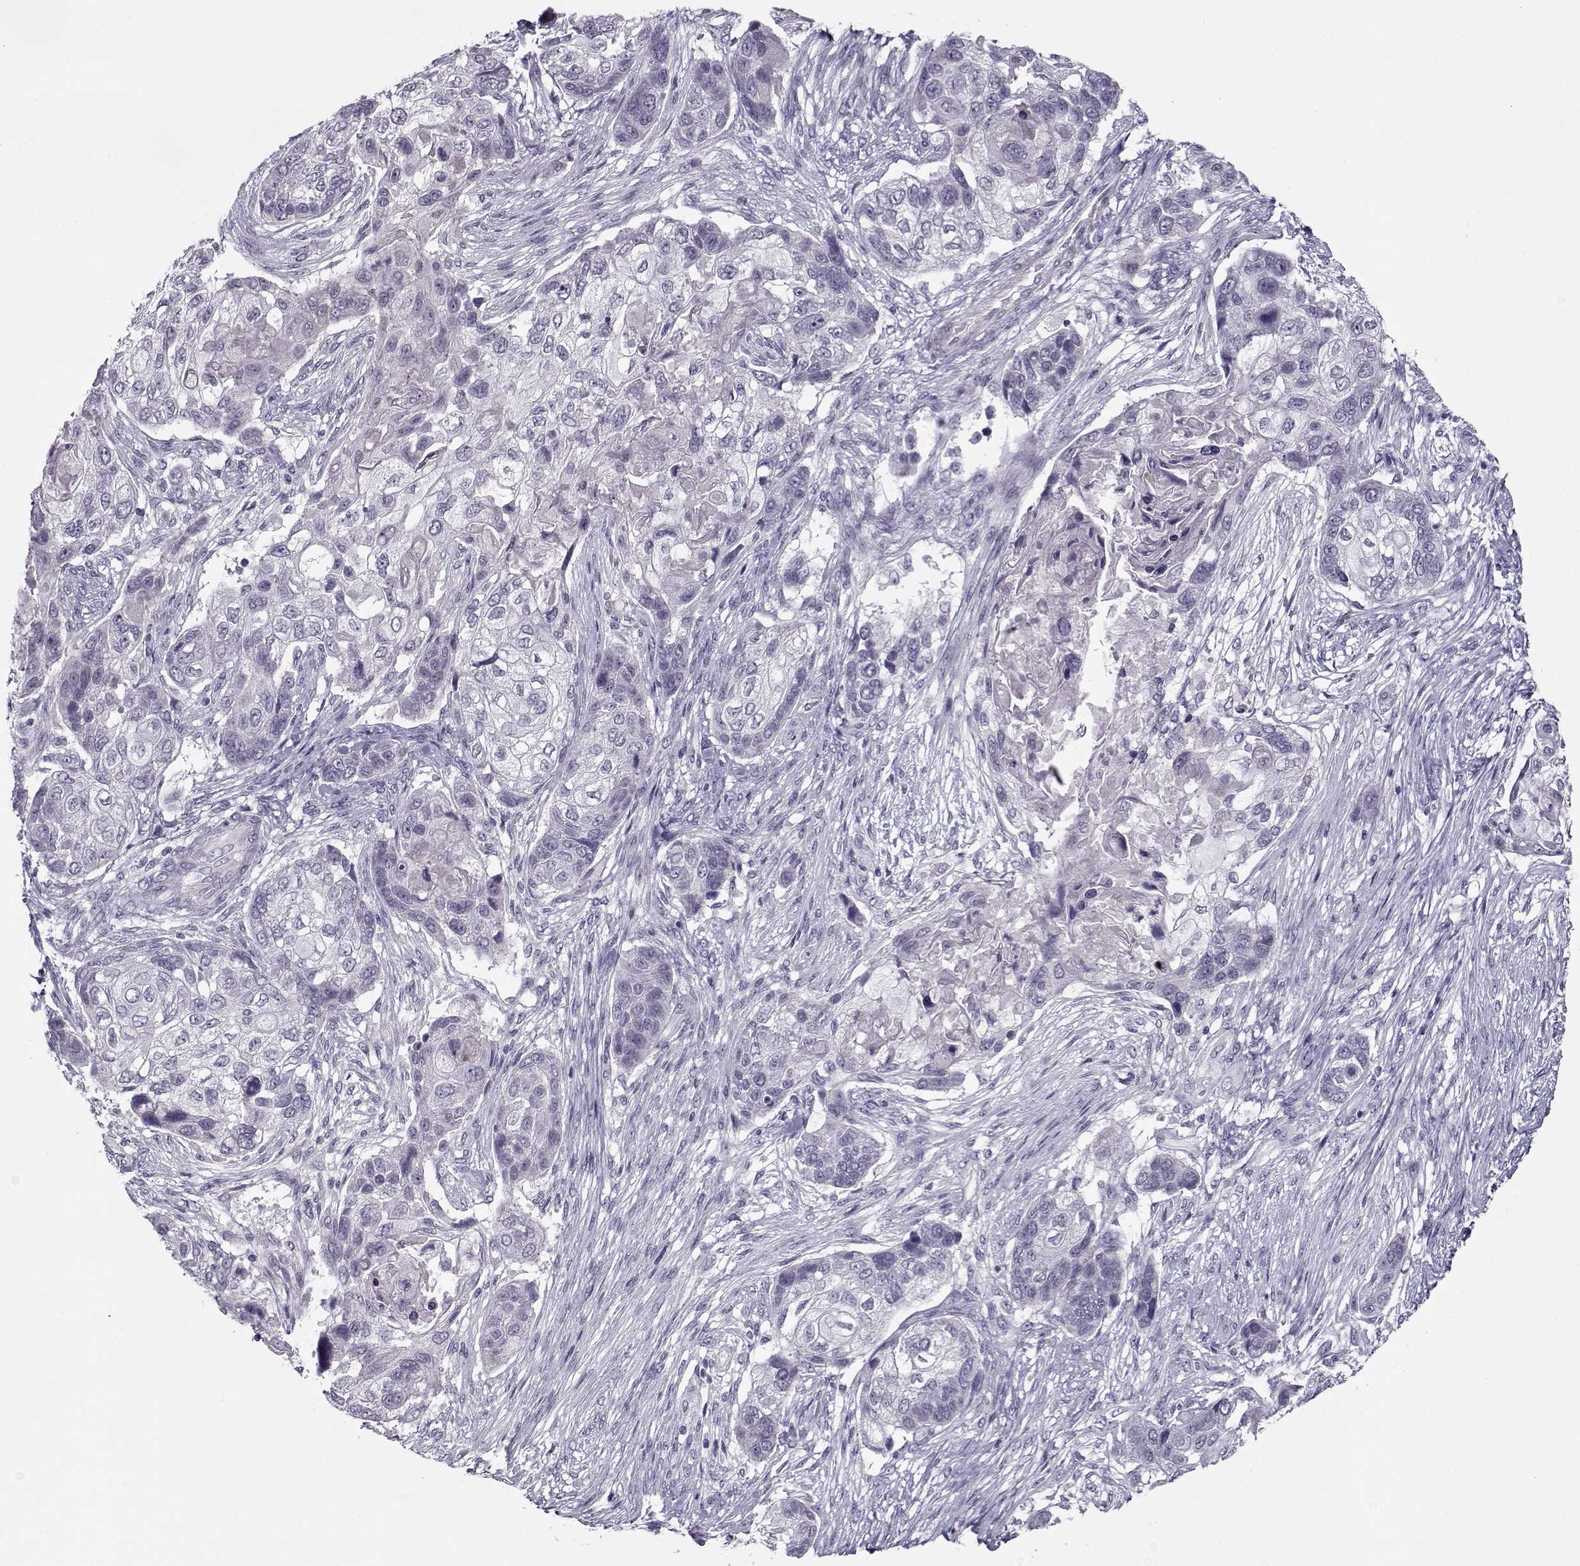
{"staining": {"intensity": "negative", "quantity": "none", "location": "none"}, "tissue": "lung cancer", "cell_type": "Tumor cells", "image_type": "cancer", "snomed": [{"axis": "morphology", "description": "Squamous cell carcinoma, NOS"}, {"axis": "topography", "description": "Lung"}], "caption": "A high-resolution photomicrograph shows immunohistochemistry (IHC) staining of lung squamous cell carcinoma, which reveals no significant expression in tumor cells.", "gene": "CIBAR1", "patient": {"sex": "male", "age": 69}}